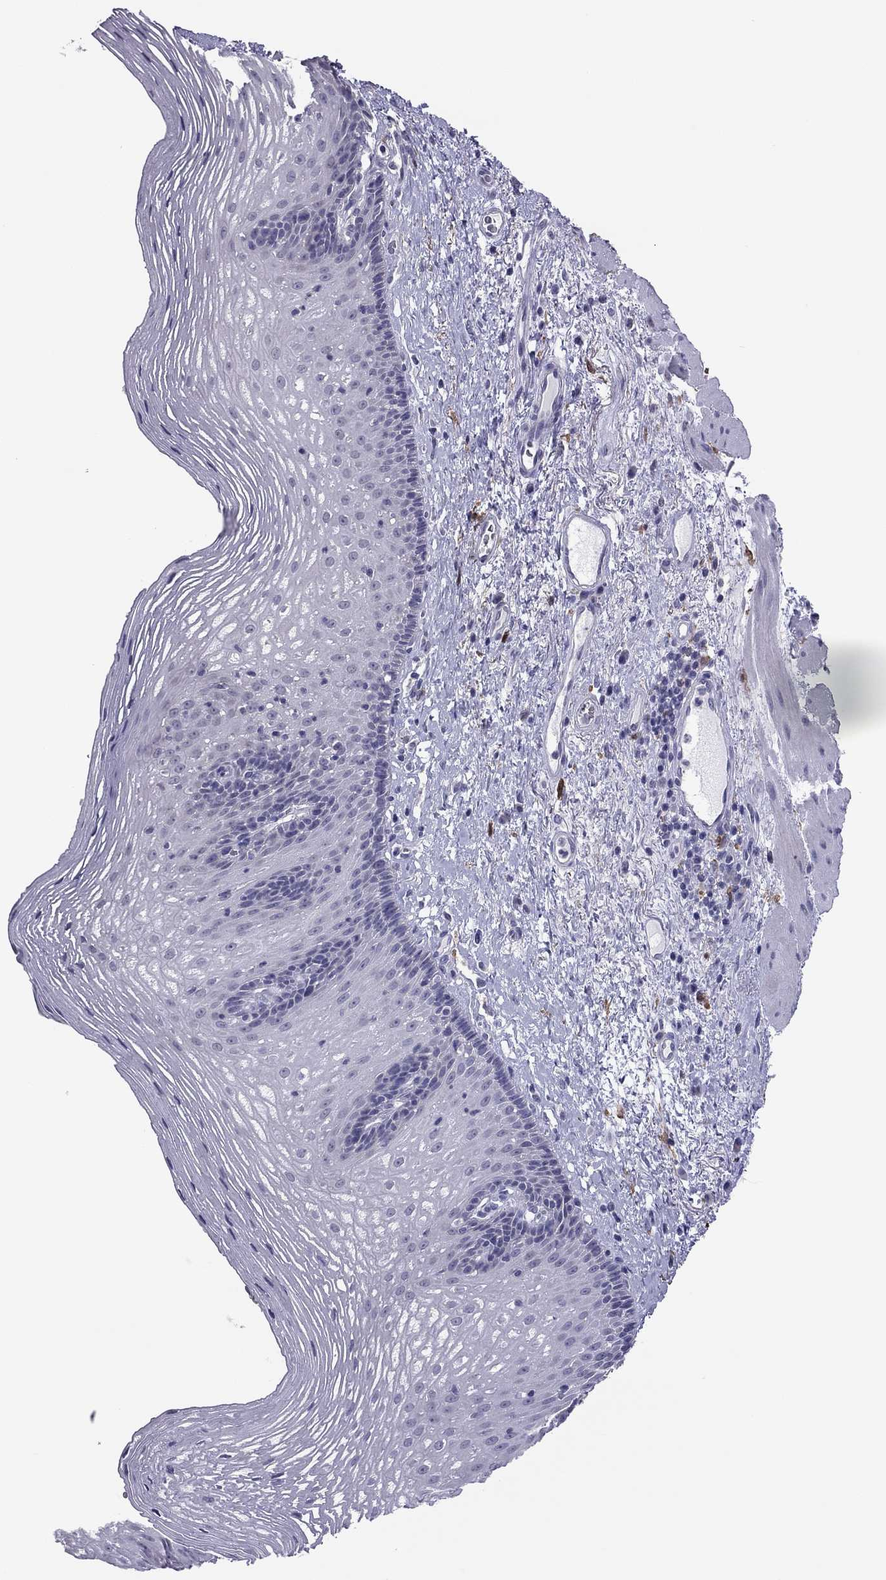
{"staining": {"intensity": "negative", "quantity": "none", "location": "none"}, "tissue": "esophagus", "cell_type": "Squamous epithelial cells", "image_type": "normal", "snomed": [{"axis": "morphology", "description": "Normal tissue, NOS"}, {"axis": "topography", "description": "Esophagus"}], "caption": "Immunohistochemical staining of benign esophagus exhibits no significant staining in squamous epithelial cells.", "gene": "PPP1R3A", "patient": {"sex": "male", "age": 76}}